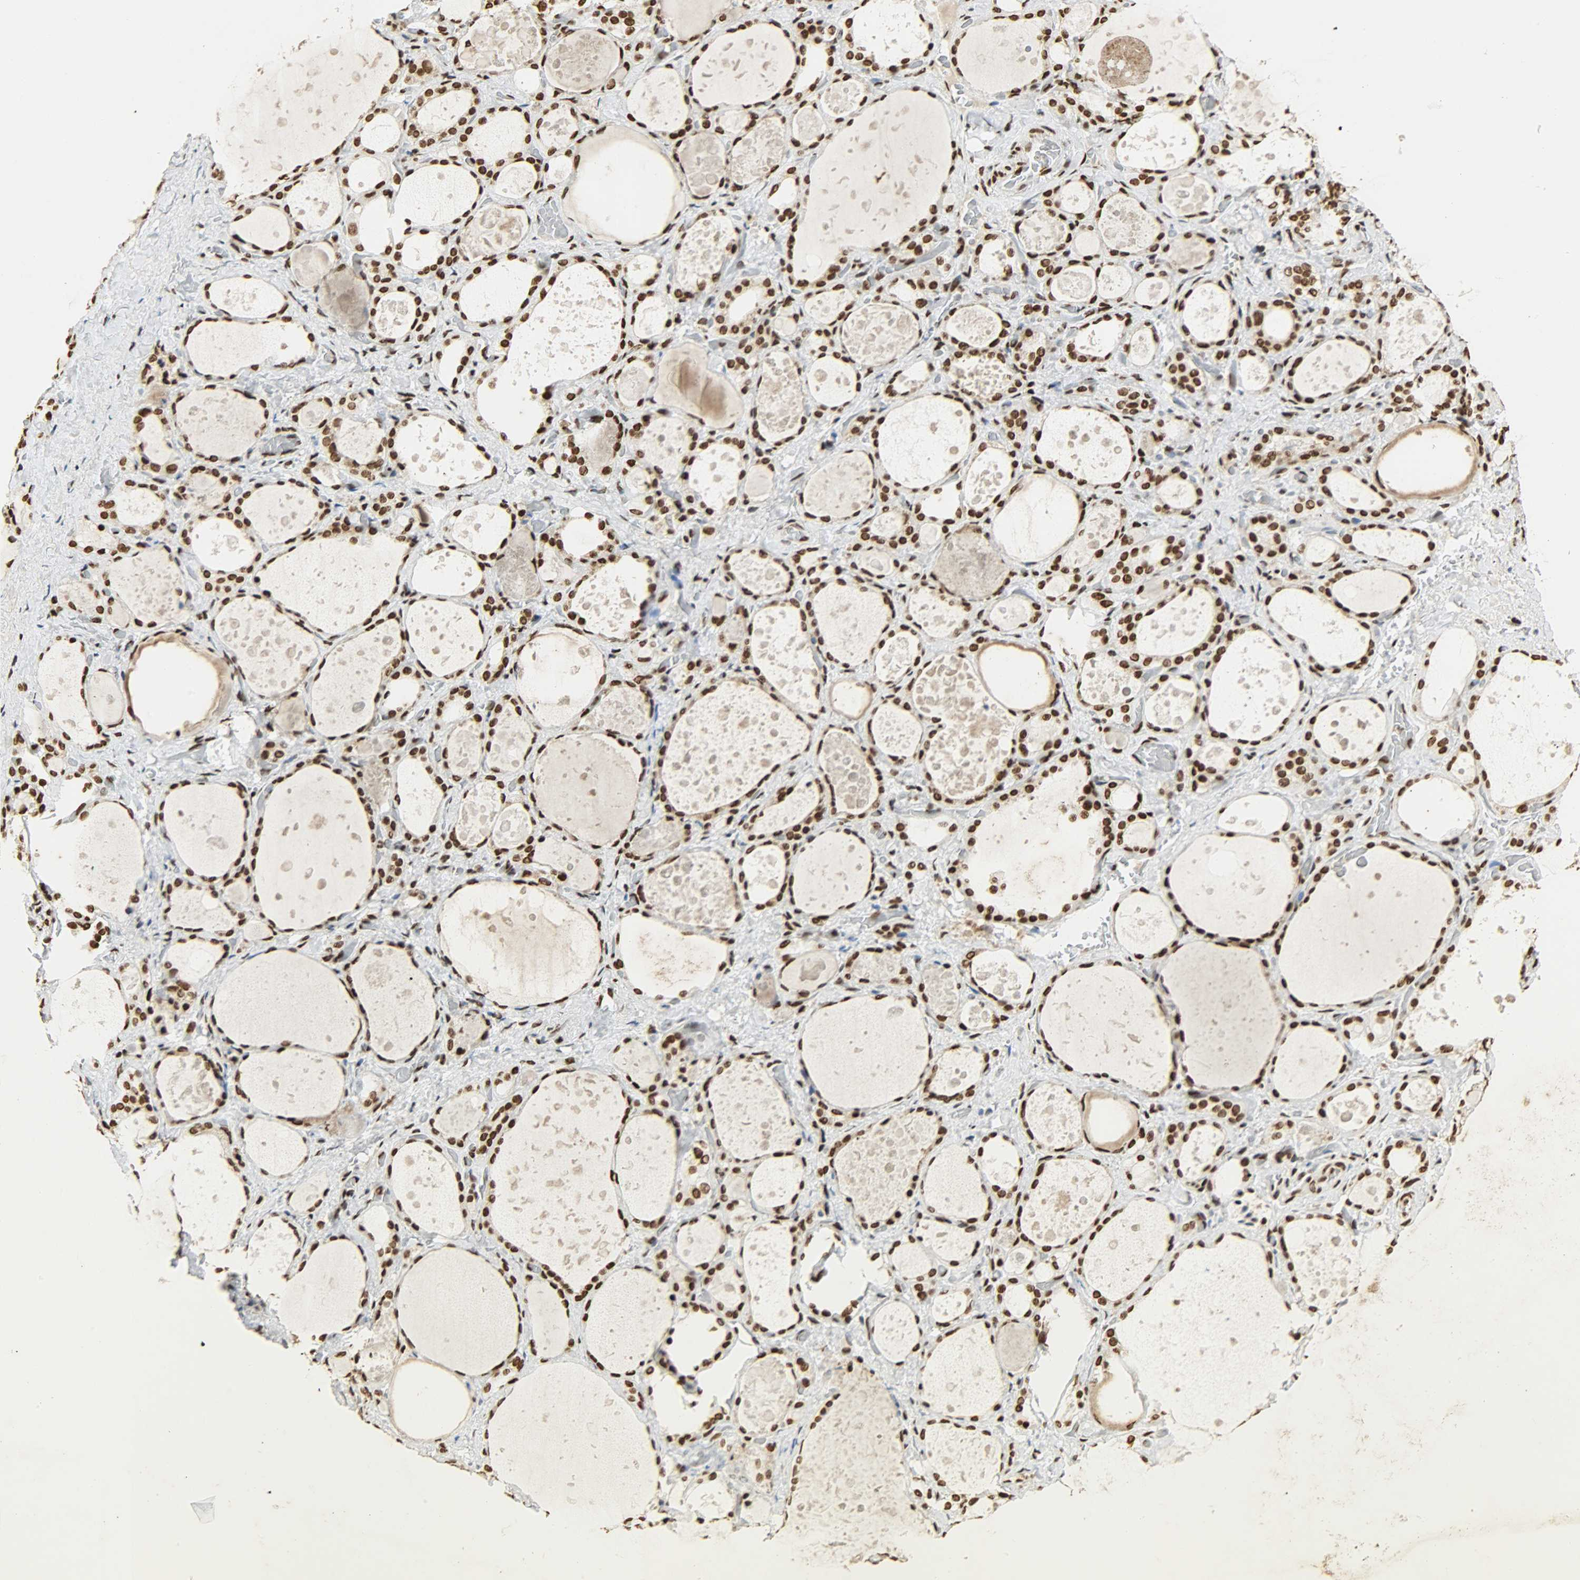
{"staining": {"intensity": "moderate", "quantity": ">75%", "location": "nuclear"}, "tissue": "thyroid gland", "cell_type": "Glandular cells", "image_type": "normal", "snomed": [{"axis": "morphology", "description": "Normal tissue, NOS"}, {"axis": "topography", "description": "Thyroid gland"}], "caption": "A brown stain shows moderate nuclear staining of a protein in glandular cells of benign thyroid gland. Immunohistochemistry (ihc) stains the protein of interest in brown and the nuclei are stained blue.", "gene": "KHDRBS1", "patient": {"sex": "female", "age": 75}}